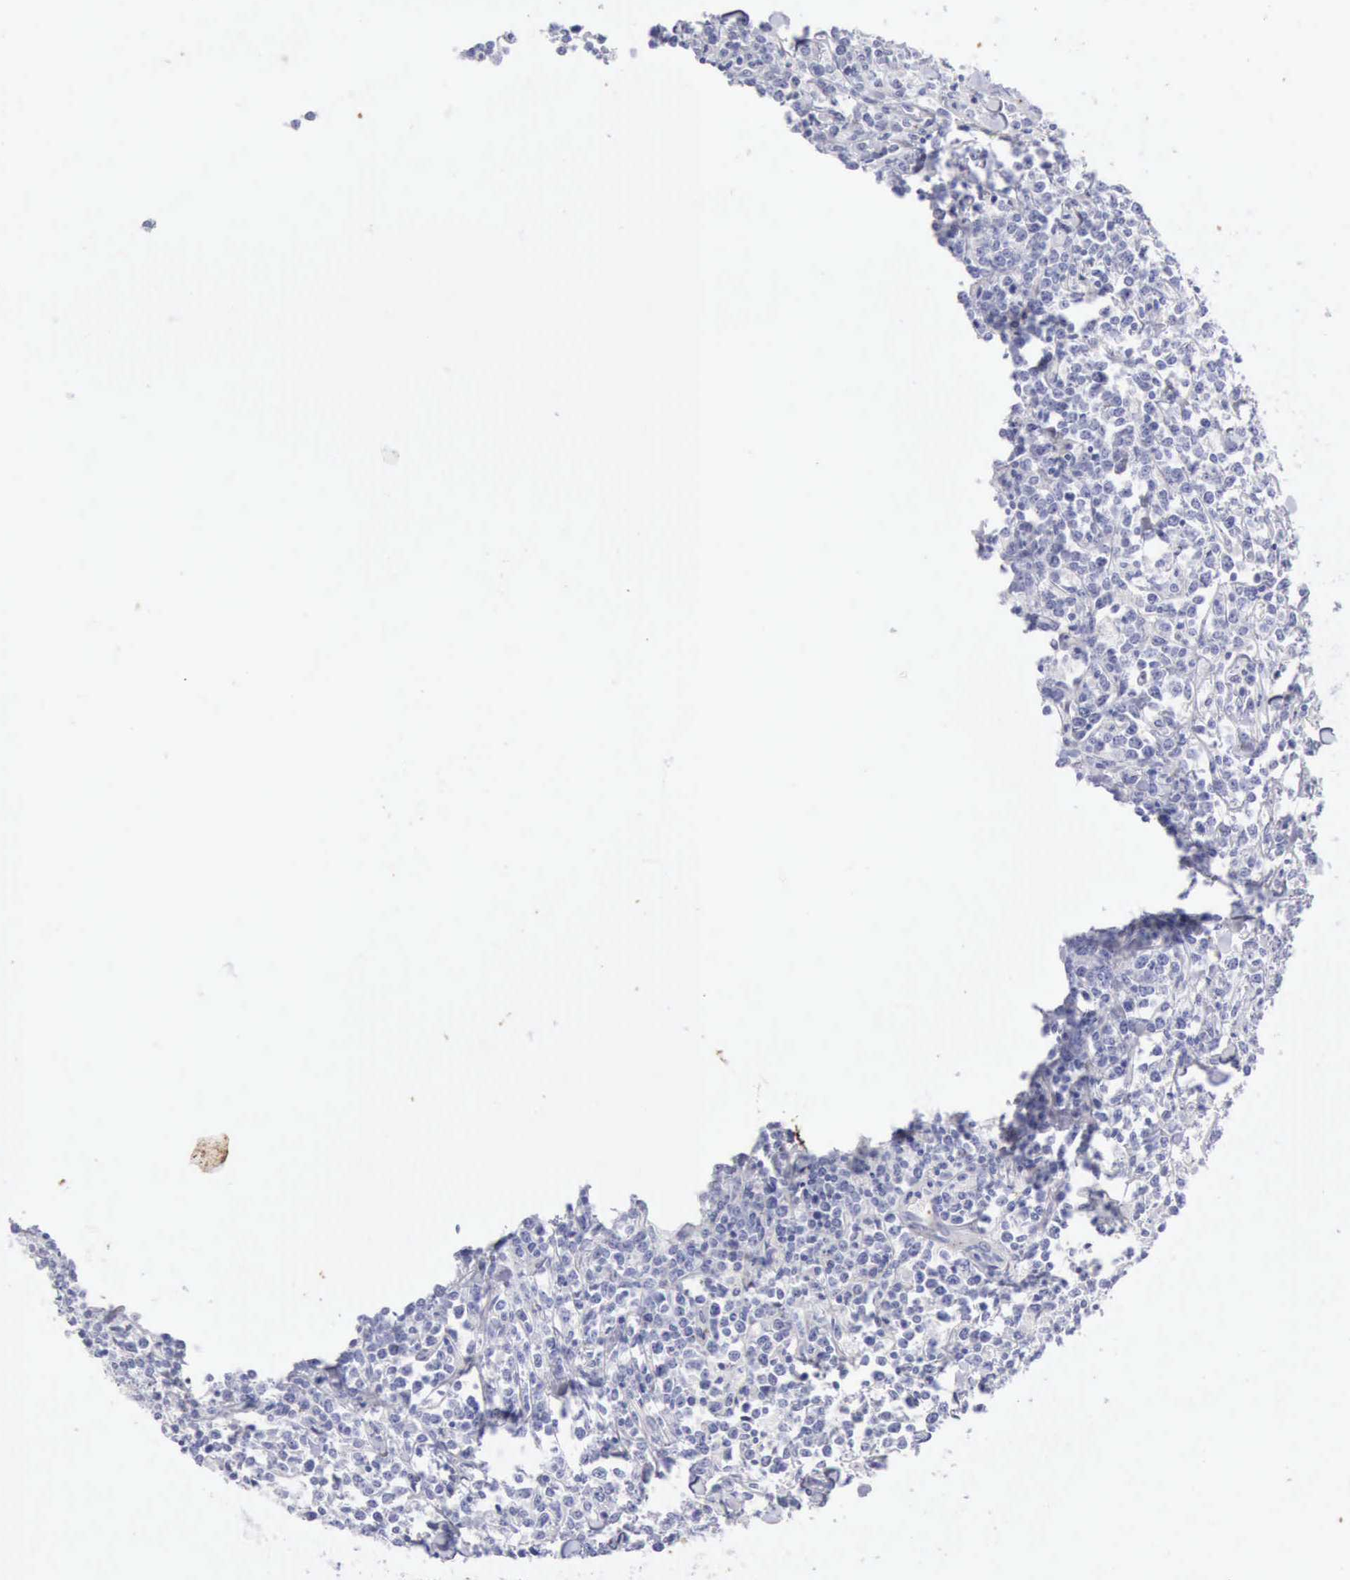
{"staining": {"intensity": "negative", "quantity": "none", "location": "none"}, "tissue": "lymphoma", "cell_type": "Tumor cells", "image_type": "cancer", "snomed": [{"axis": "morphology", "description": "Malignant lymphoma, non-Hodgkin's type, High grade"}, {"axis": "topography", "description": "Small intestine"}, {"axis": "topography", "description": "Colon"}], "caption": "High magnification brightfield microscopy of lymphoma stained with DAB (brown) and counterstained with hematoxylin (blue): tumor cells show no significant positivity.", "gene": "KRT10", "patient": {"sex": "male", "age": 8}}